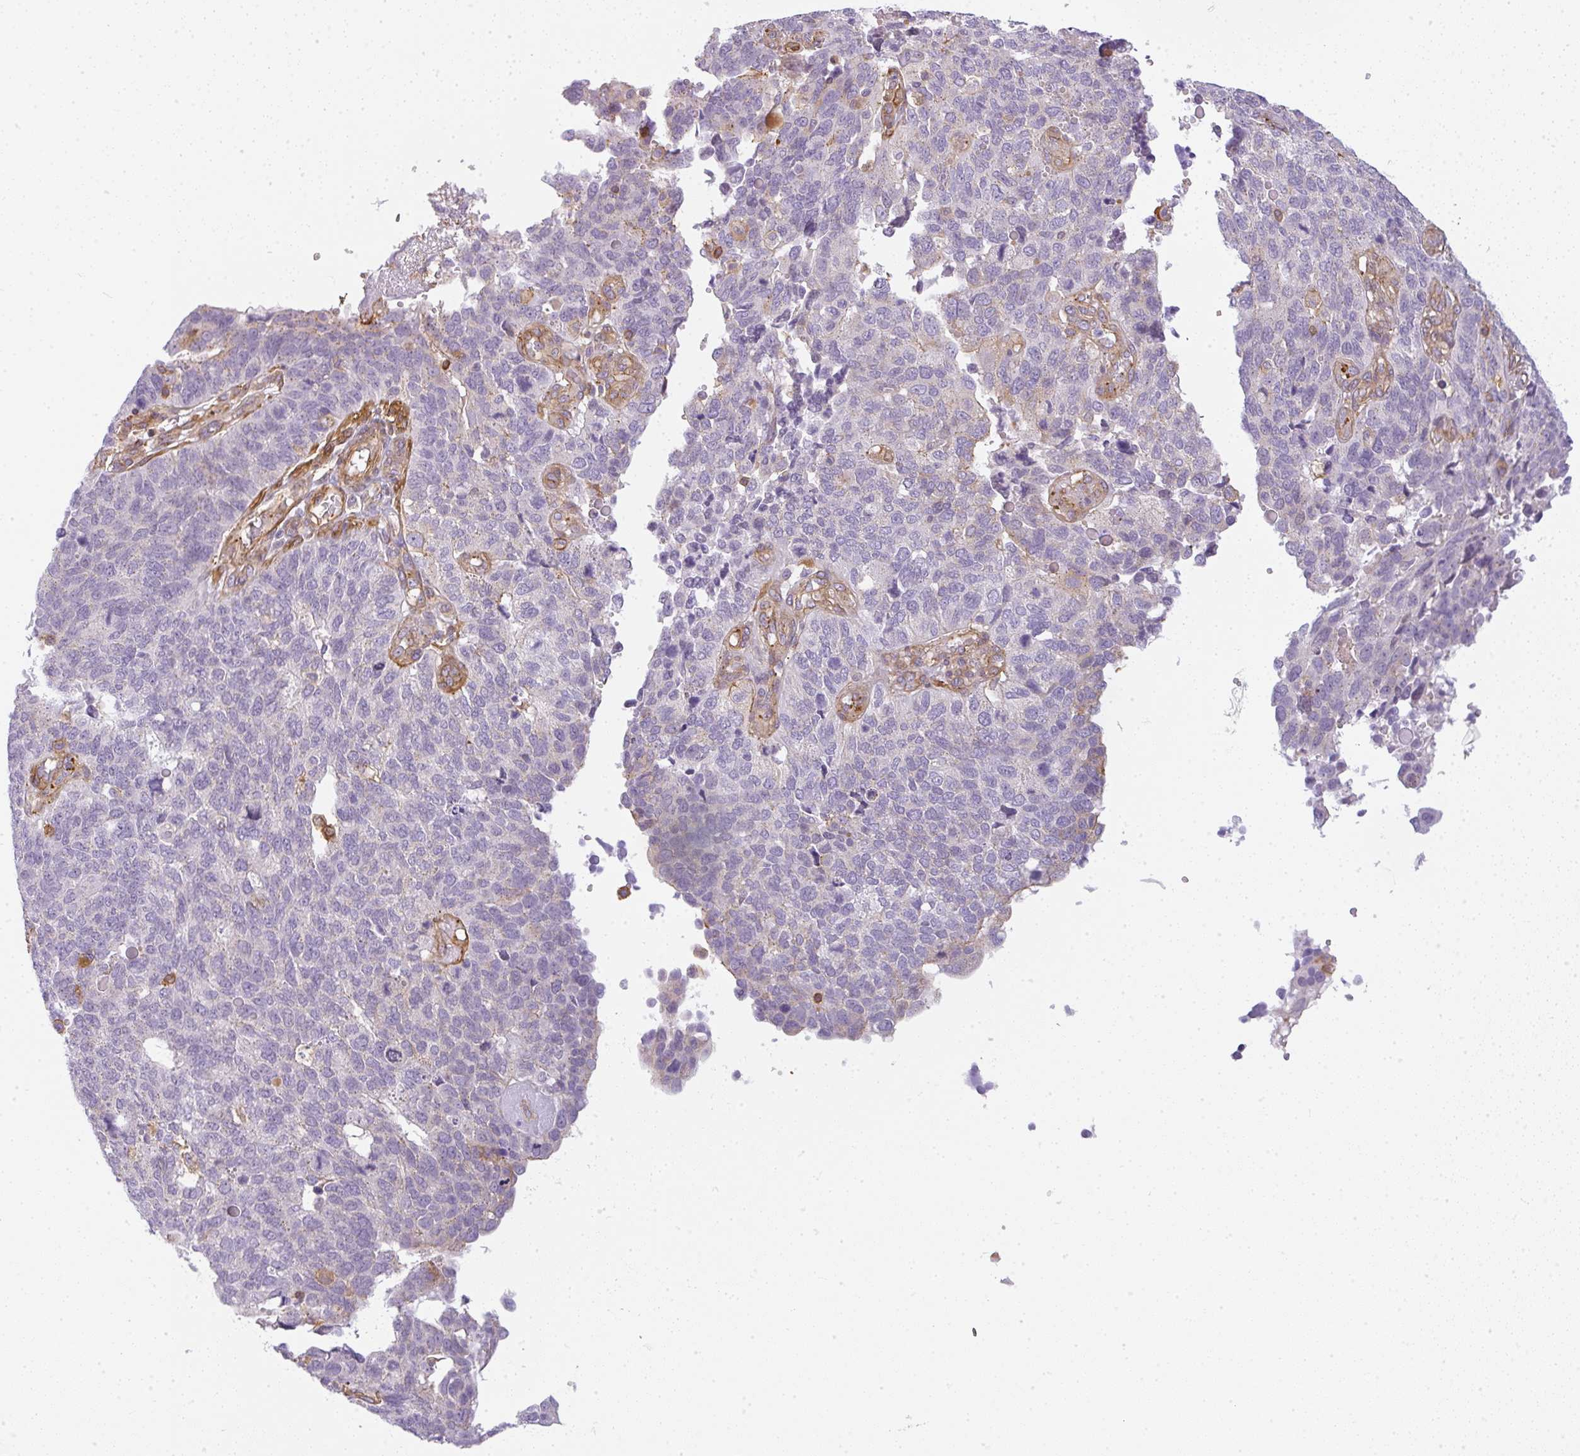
{"staining": {"intensity": "negative", "quantity": "none", "location": "none"}, "tissue": "endometrial cancer", "cell_type": "Tumor cells", "image_type": "cancer", "snomed": [{"axis": "morphology", "description": "Adenocarcinoma, NOS"}, {"axis": "topography", "description": "Endometrium"}], "caption": "An image of endometrial cancer stained for a protein displays no brown staining in tumor cells. The staining is performed using DAB brown chromogen with nuclei counter-stained in using hematoxylin.", "gene": "SULF1", "patient": {"sex": "female", "age": 66}}